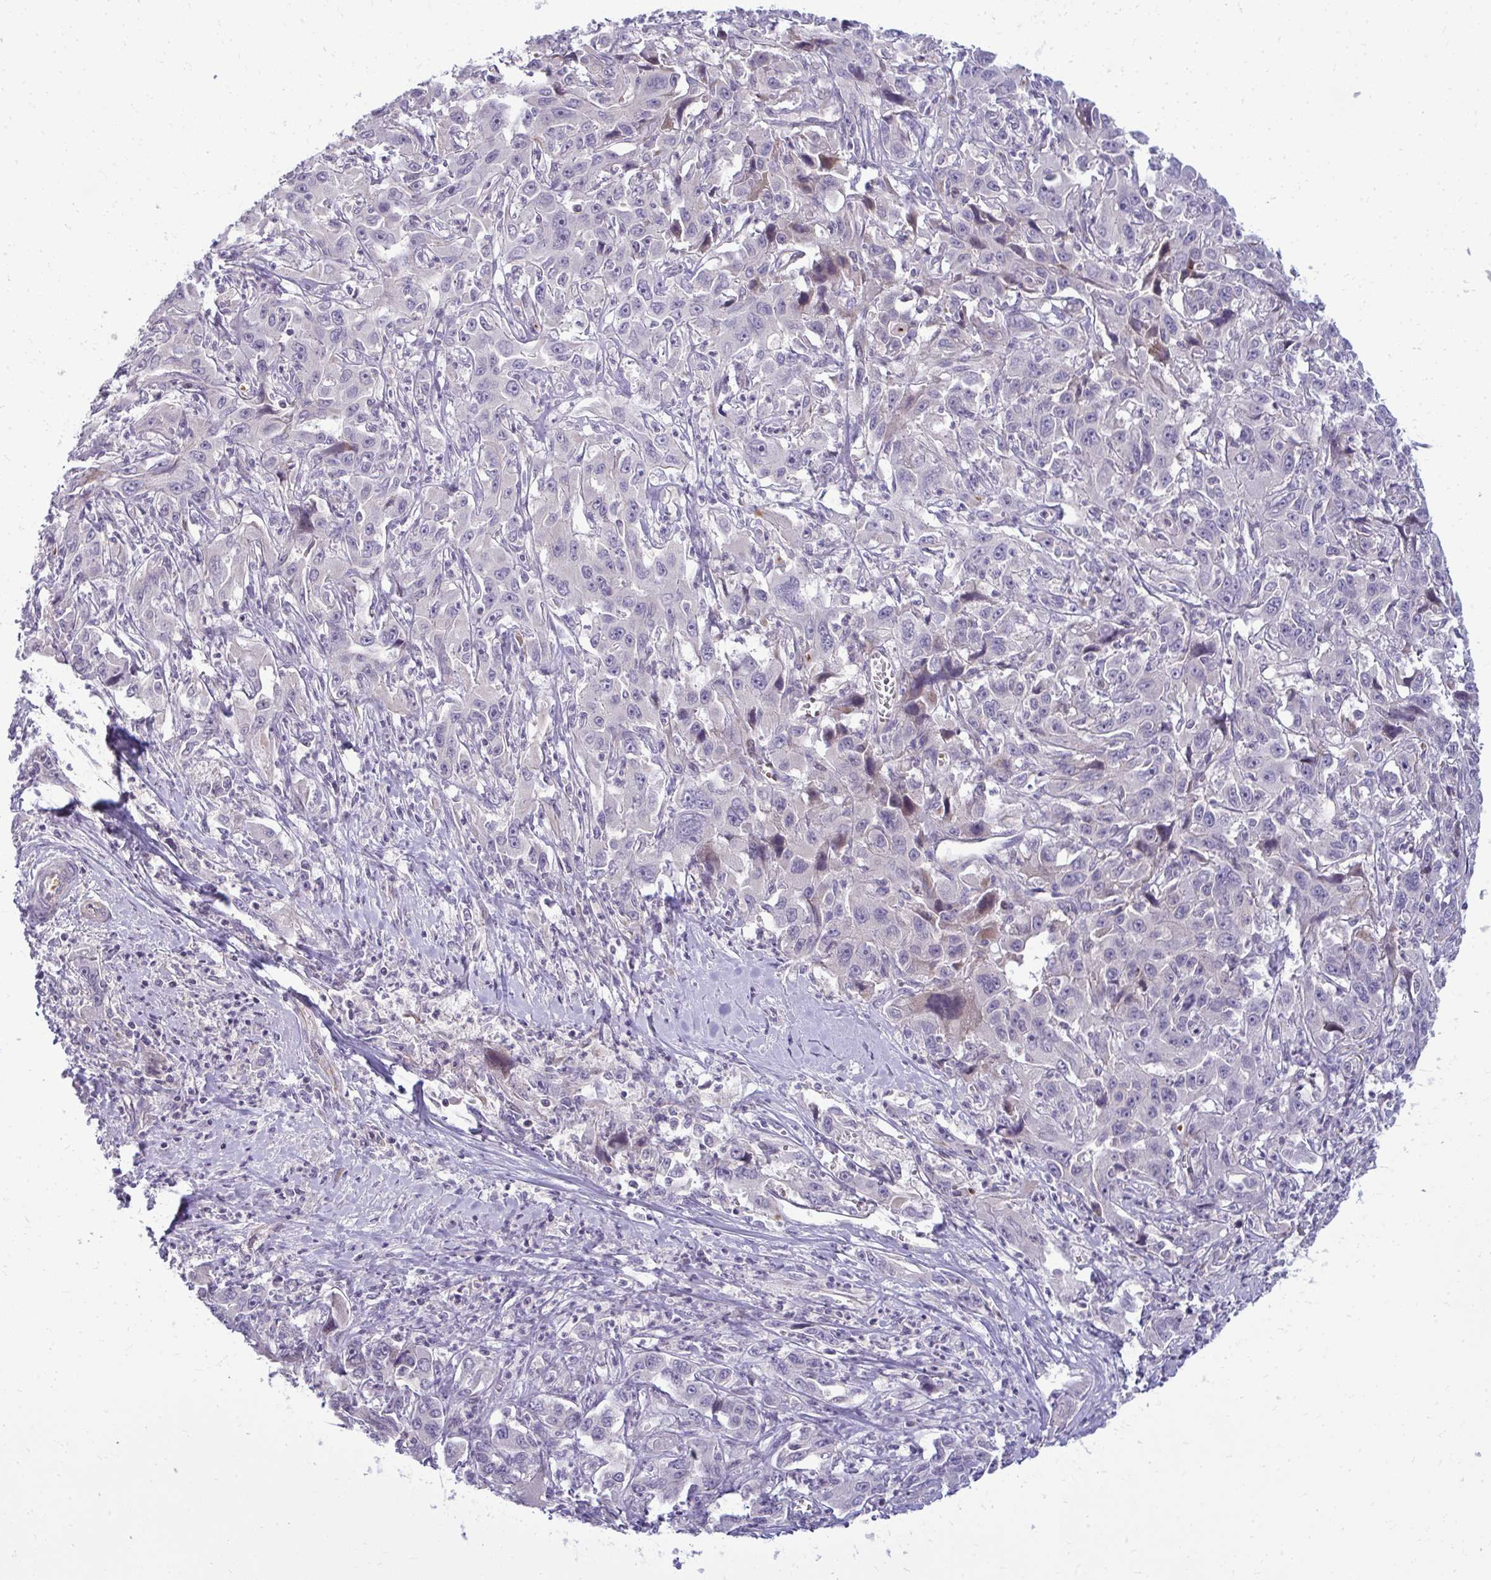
{"staining": {"intensity": "negative", "quantity": "none", "location": "none"}, "tissue": "liver cancer", "cell_type": "Tumor cells", "image_type": "cancer", "snomed": [{"axis": "morphology", "description": "Carcinoma, Hepatocellular, NOS"}, {"axis": "topography", "description": "Liver"}], "caption": "High magnification brightfield microscopy of liver hepatocellular carcinoma stained with DAB (3,3'-diaminobenzidine) (brown) and counterstained with hematoxylin (blue): tumor cells show no significant positivity.", "gene": "SLC14A1", "patient": {"sex": "male", "age": 63}}